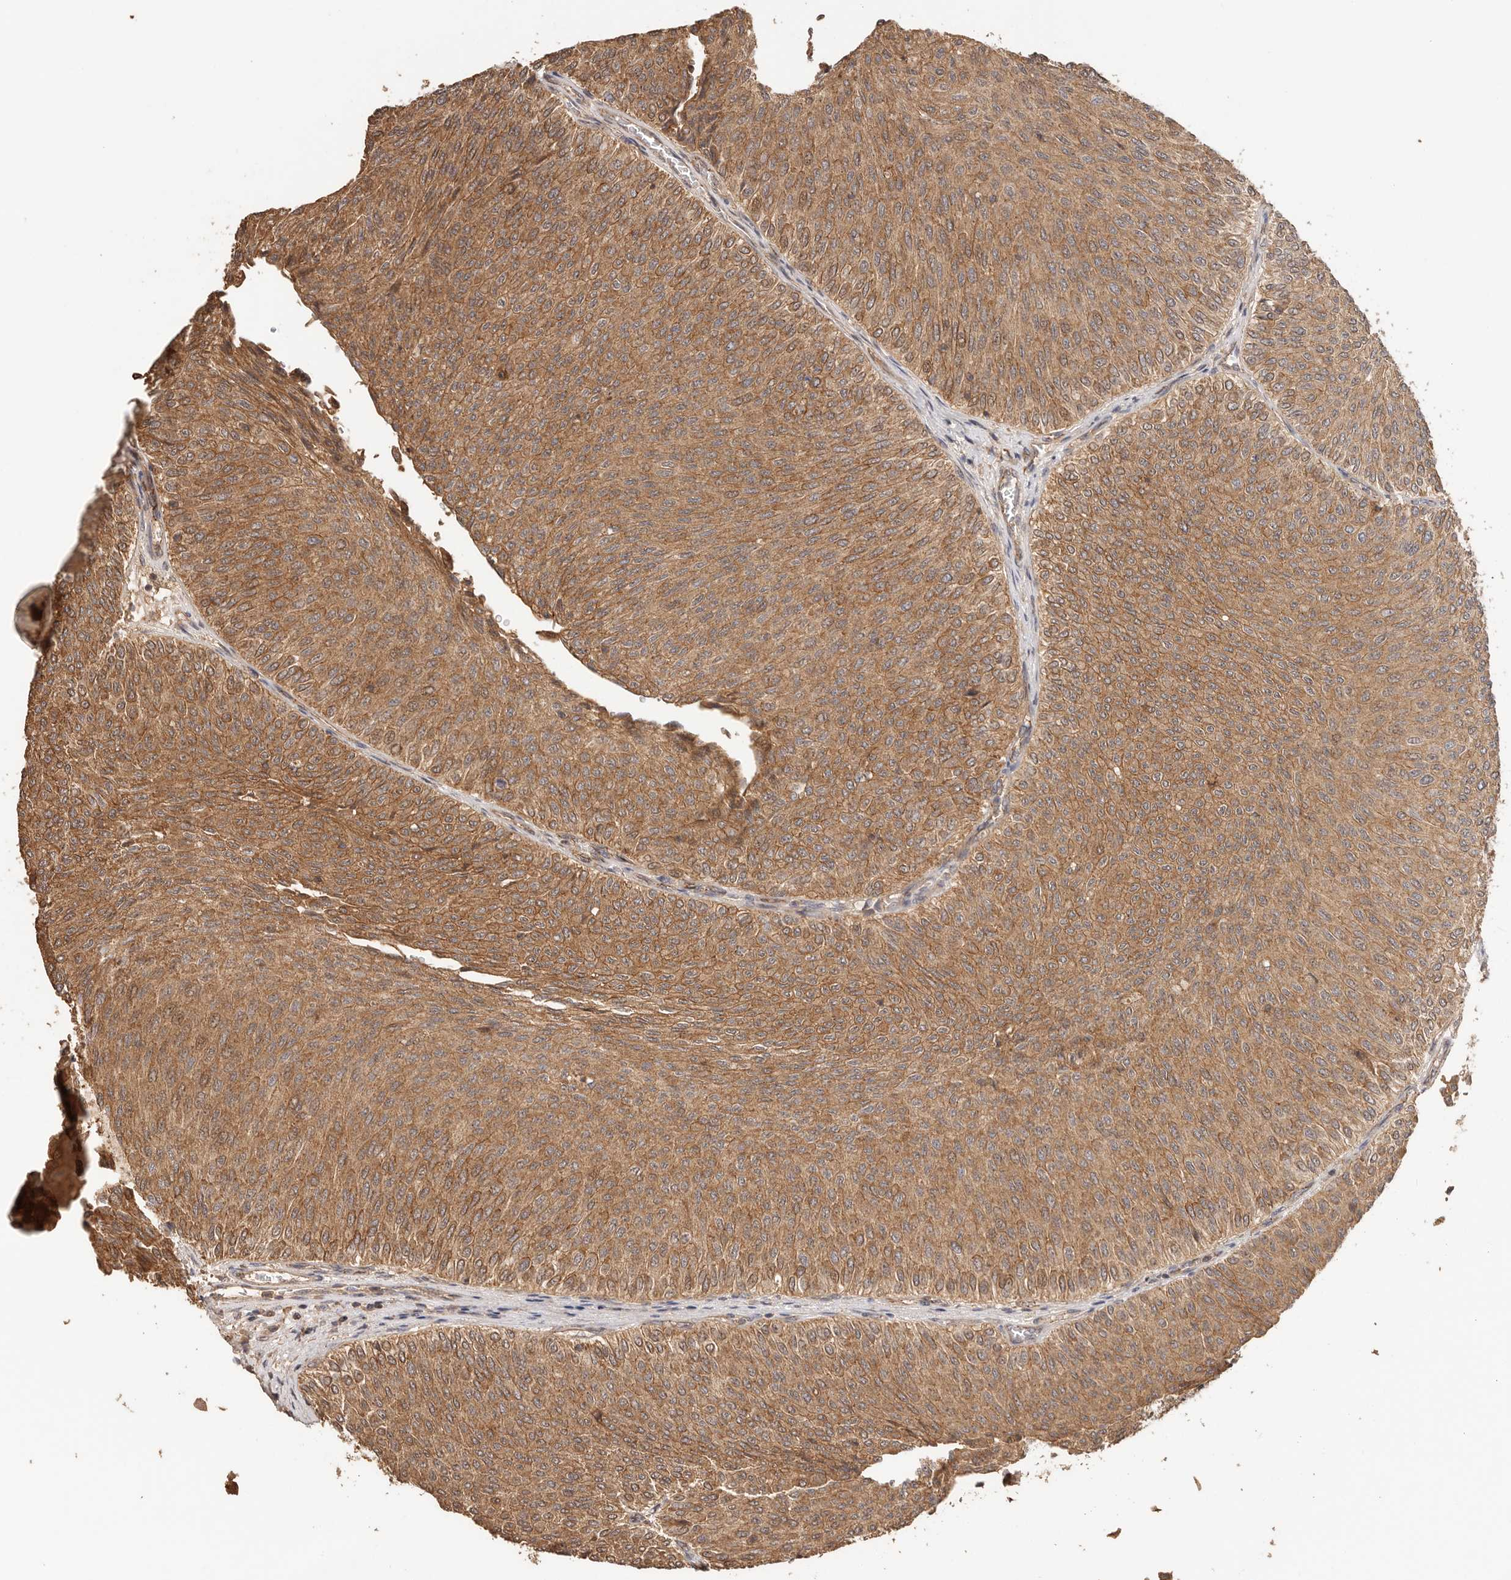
{"staining": {"intensity": "strong", "quantity": ">75%", "location": "cytoplasmic/membranous"}, "tissue": "urothelial cancer", "cell_type": "Tumor cells", "image_type": "cancer", "snomed": [{"axis": "morphology", "description": "Urothelial carcinoma, Low grade"}, {"axis": "topography", "description": "Urinary bladder"}], "caption": "Human urothelial cancer stained with a protein marker shows strong staining in tumor cells.", "gene": "AFDN", "patient": {"sex": "male", "age": 78}}